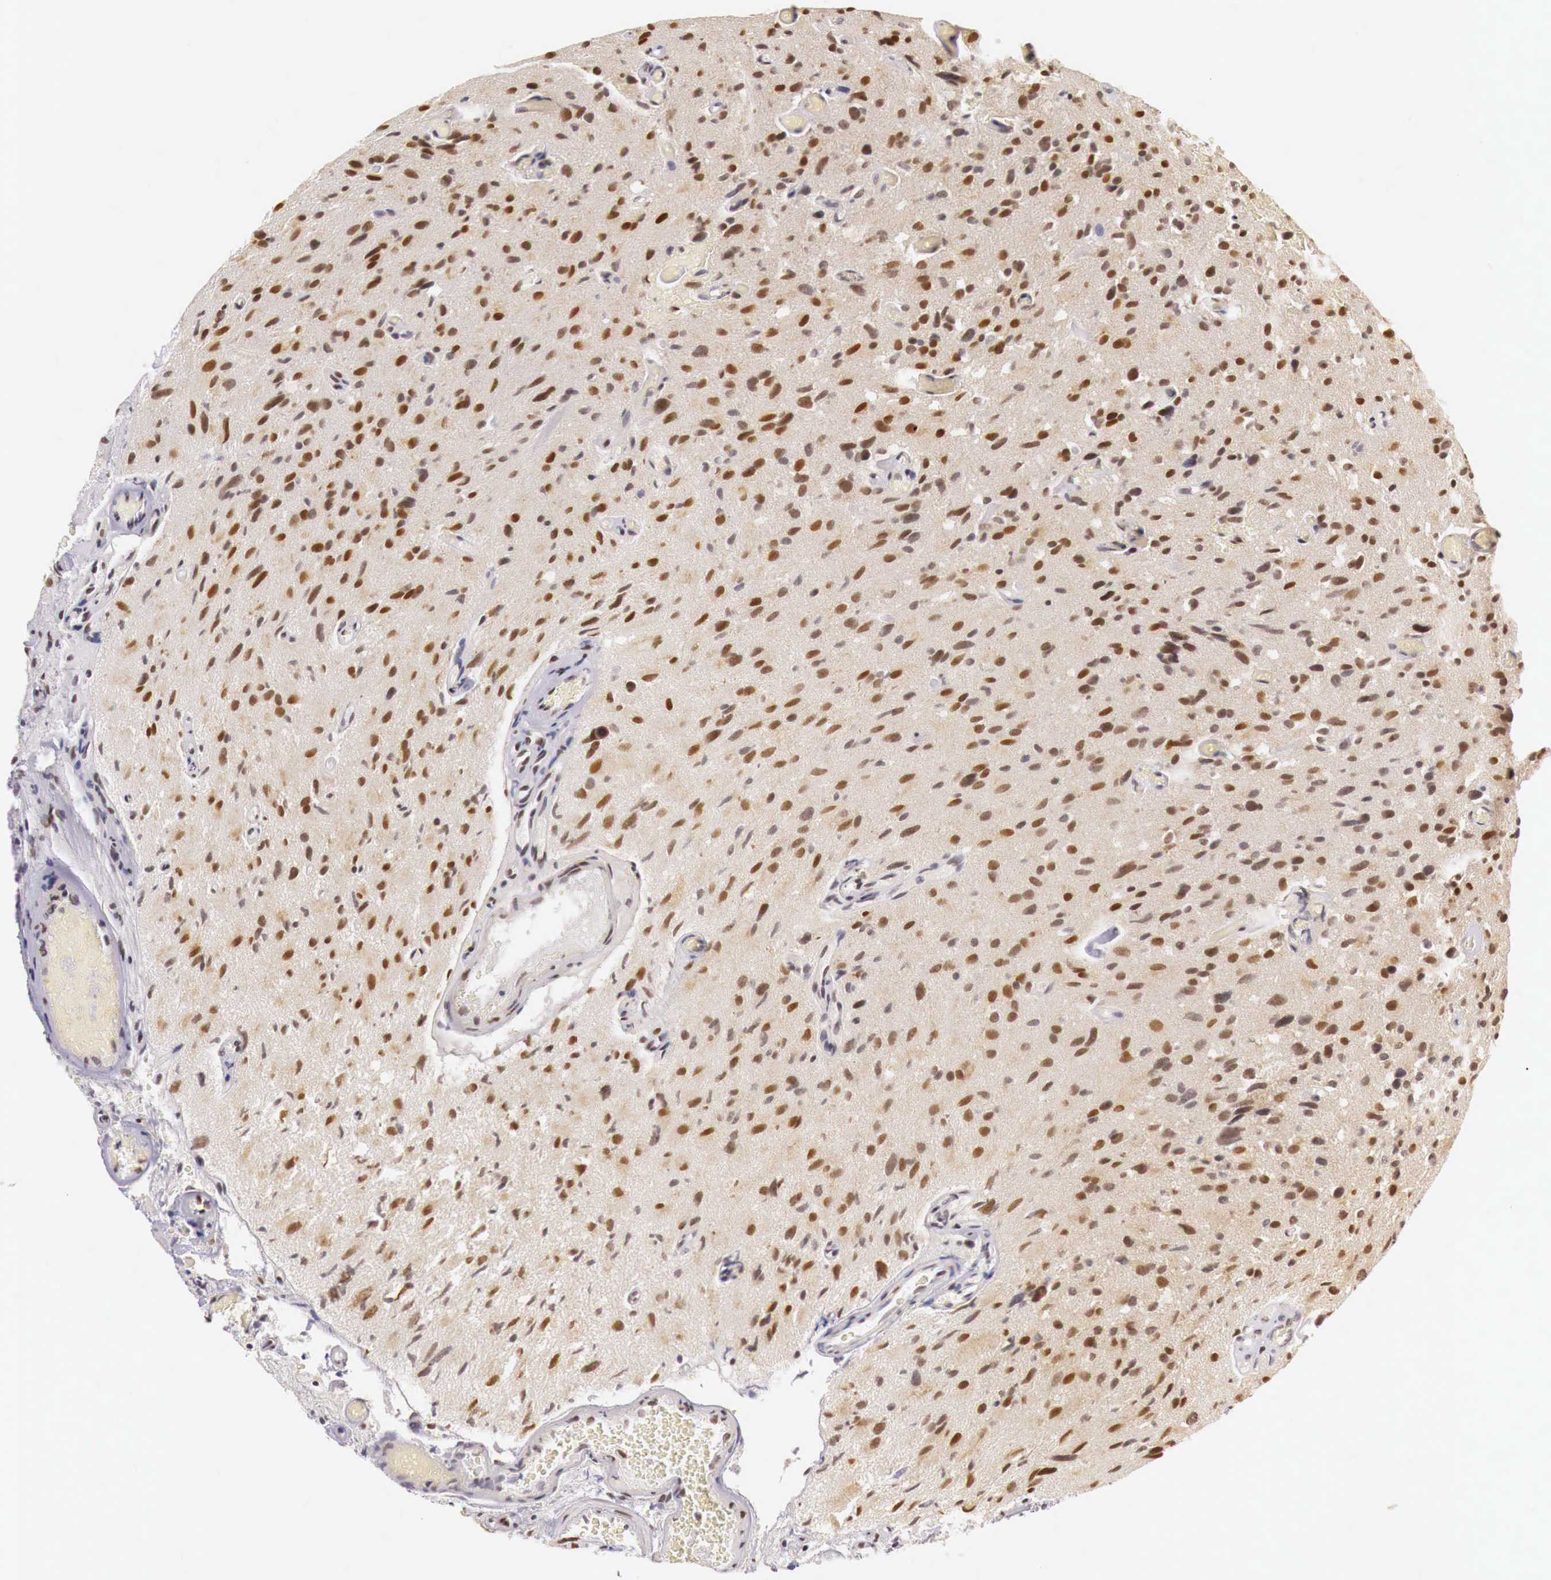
{"staining": {"intensity": "moderate", "quantity": ">75%", "location": "cytoplasmic/membranous,nuclear"}, "tissue": "glioma", "cell_type": "Tumor cells", "image_type": "cancer", "snomed": [{"axis": "morphology", "description": "Glioma, malignant, High grade"}, {"axis": "topography", "description": "Brain"}], "caption": "A medium amount of moderate cytoplasmic/membranous and nuclear positivity is seen in approximately >75% of tumor cells in glioma tissue.", "gene": "GPKOW", "patient": {"sex": "male", "age": 69}}